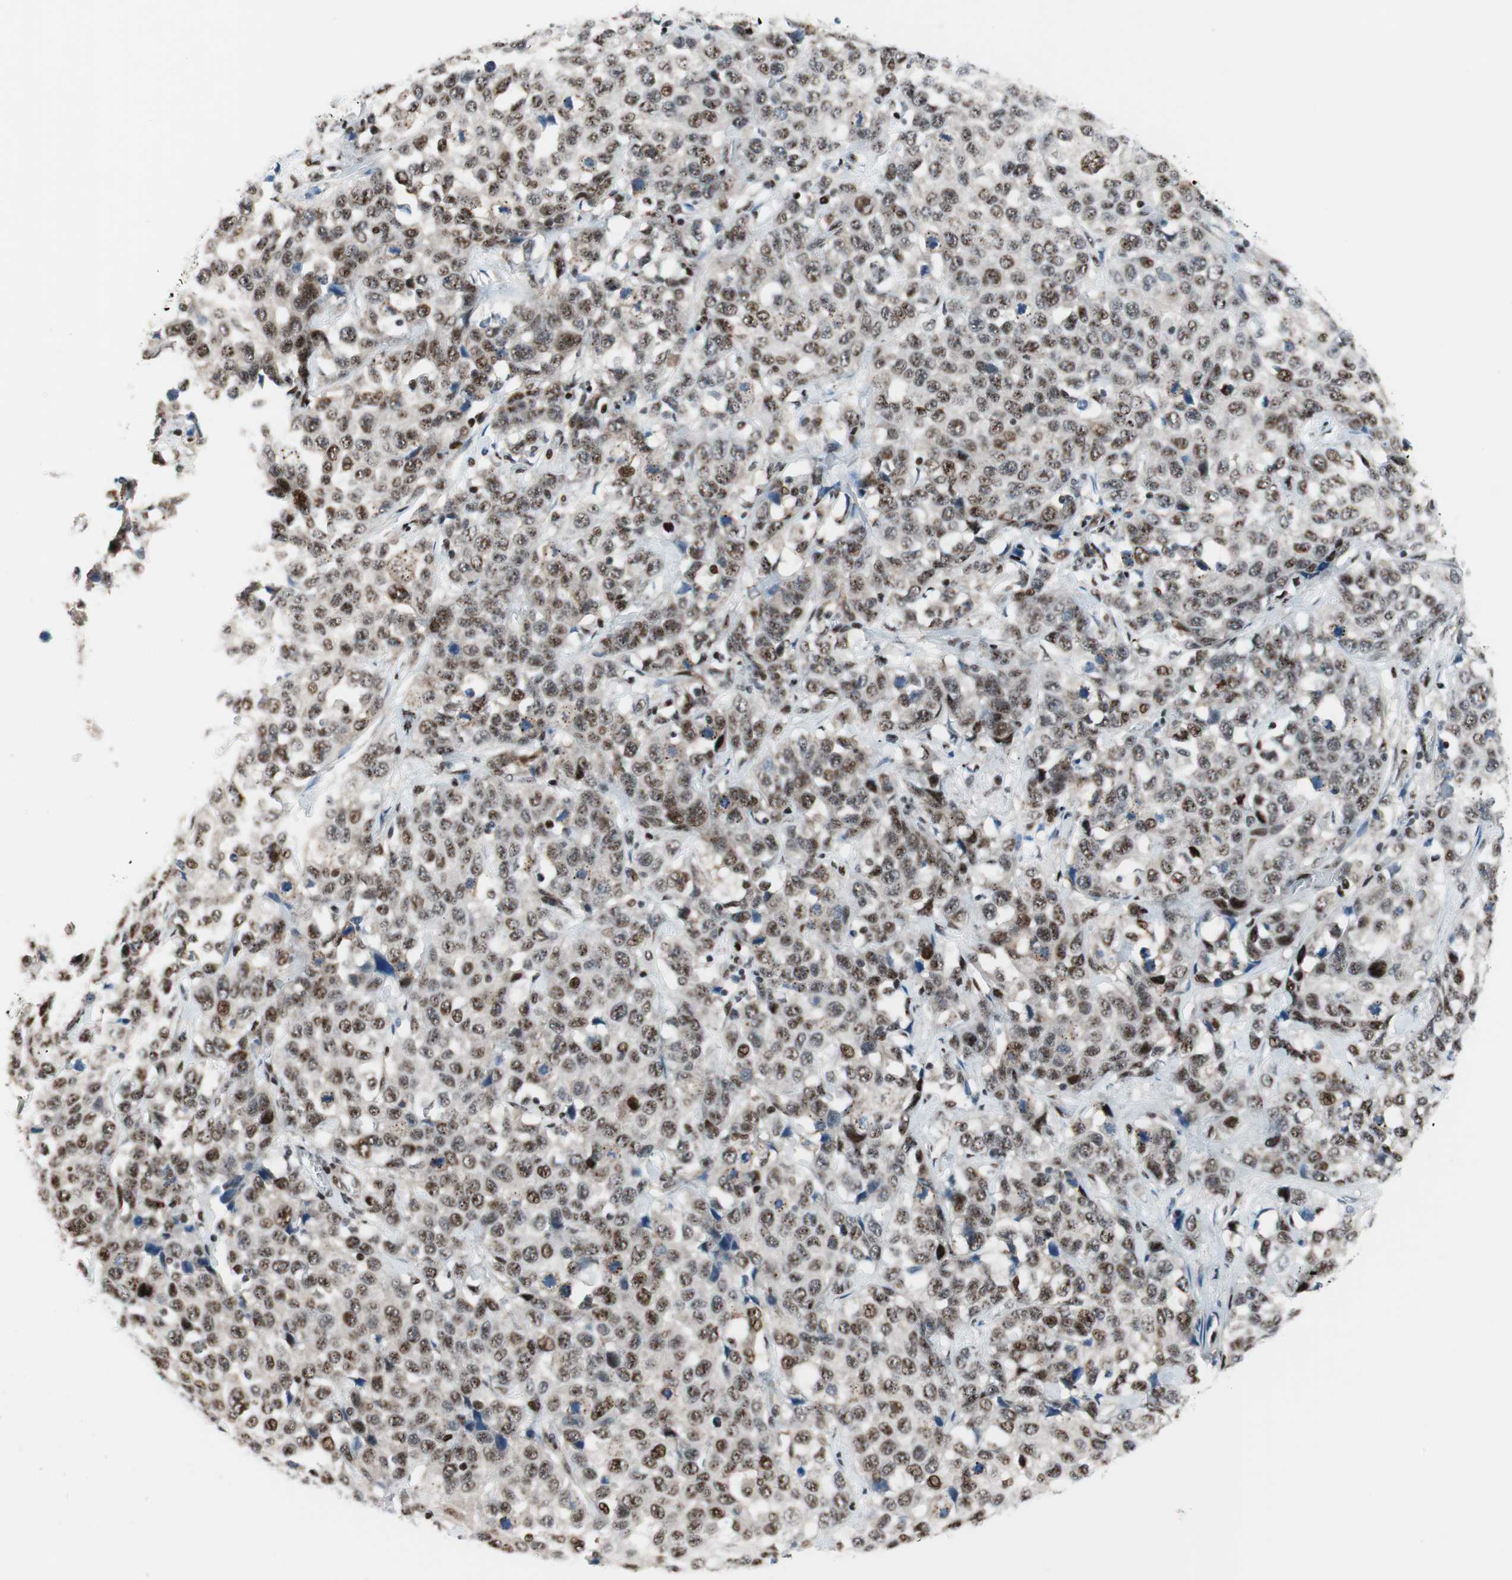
{"staining": {"intensity": "moderate", "quantity": "25%-75%", "location": "nuclear"}, "tissue": "stomach cancer", "cell_type": "Tumor cells", "image_type": "cancer", "snomed": [{"axis": "morphology", "description": "Normal tissue, NOS"}, {"axis": "morphology", "description": "Adenocarcinoma, NOS"}, {"axis": "topography", "description": "Stomach"}], "caption": "Immunohistochemical staining of stomach adenocarcinoma demonstrates medium levels of moderate nuclear protein positivity in approximately 25%-75% of tumor cells.", "gene": "FBXO44", "patient": {"sex": "male", "age": 48}}